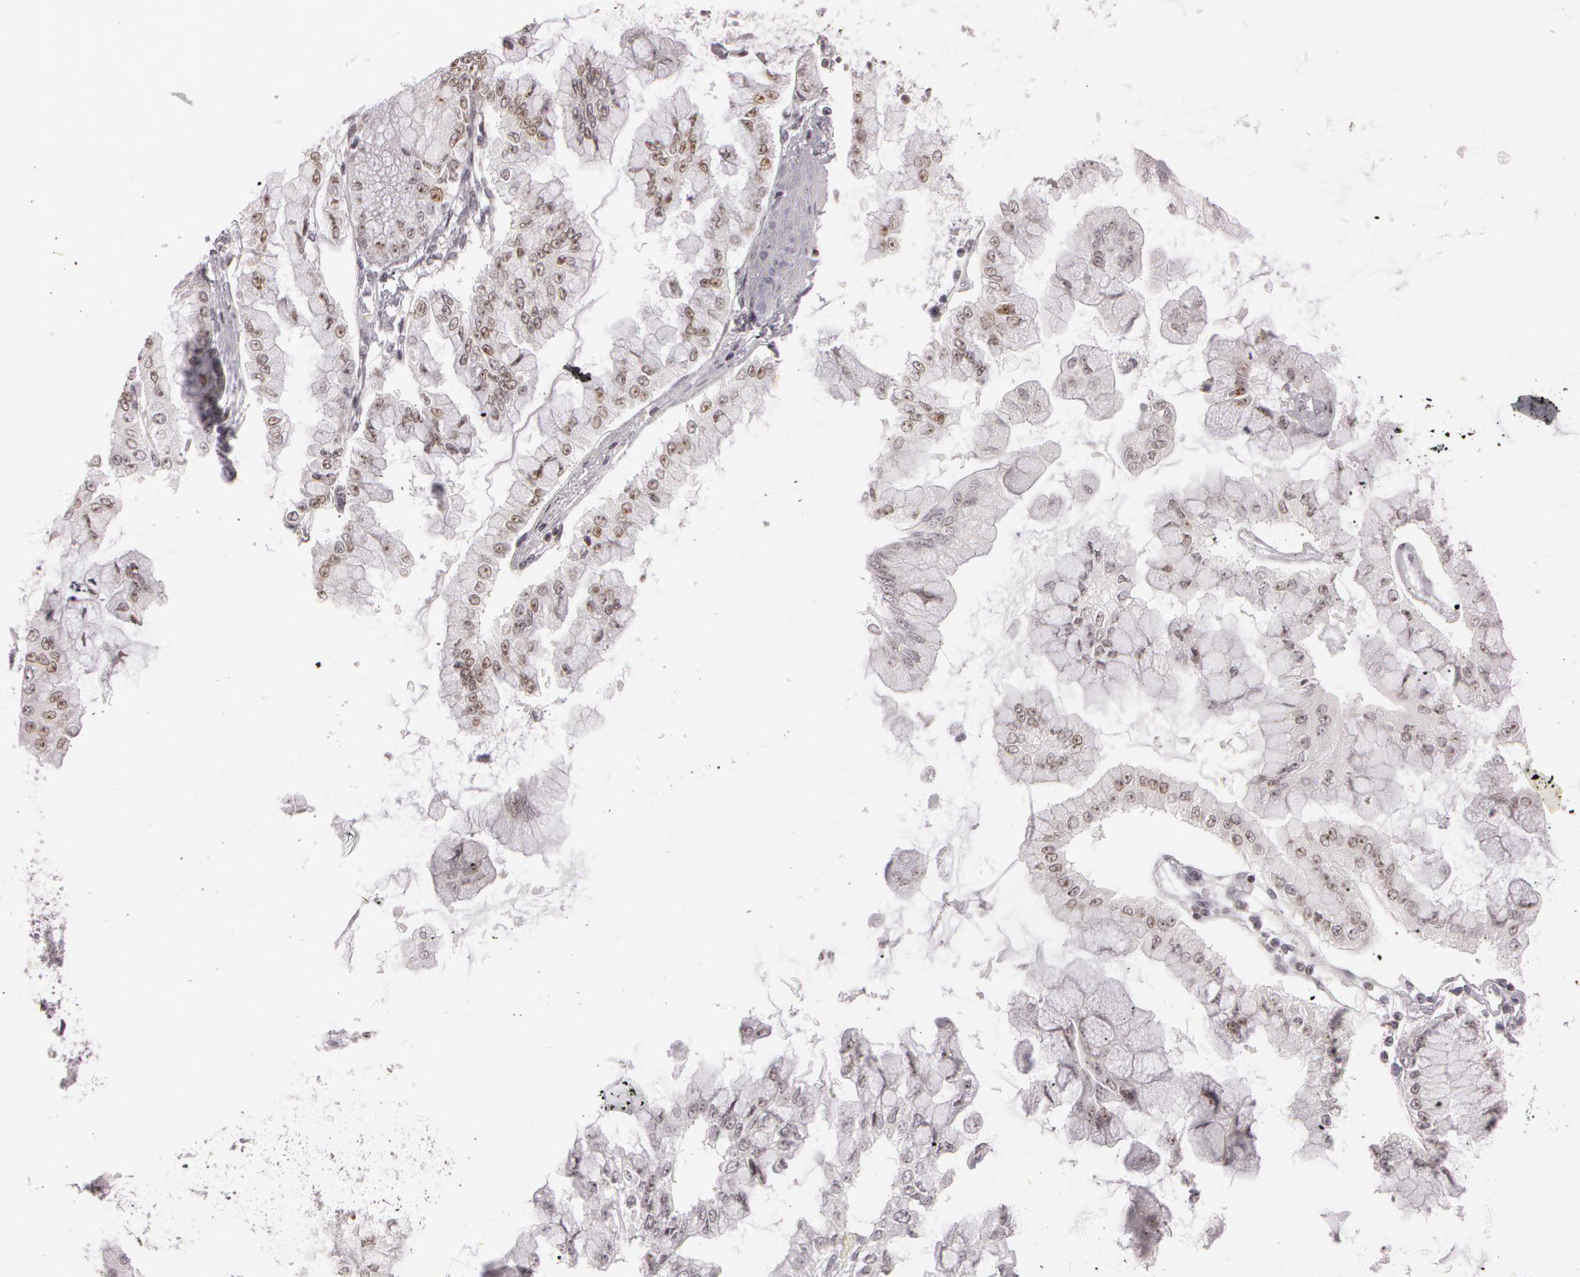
{"staining": {"intensity": "moderate", "quantity": ">75%", "location": "nuclear"}, "tissue": "liver cancer", "cell_type": "Tumor cells", "image_type": "cancer", "snomed": [{"axis": "morphology", "description": "Cholangiocarcinoma"}, {"axis": "topography", "description": "Liver"}], "caption": "Immunohistochemical staining of human liver cancer (cholangiocarcinoma) reveals medium levels of moderate nuclear staining in approximately >75% of tumor cells.", "gene": "FBL", "patient": {"sex": "female", "age": 79}}